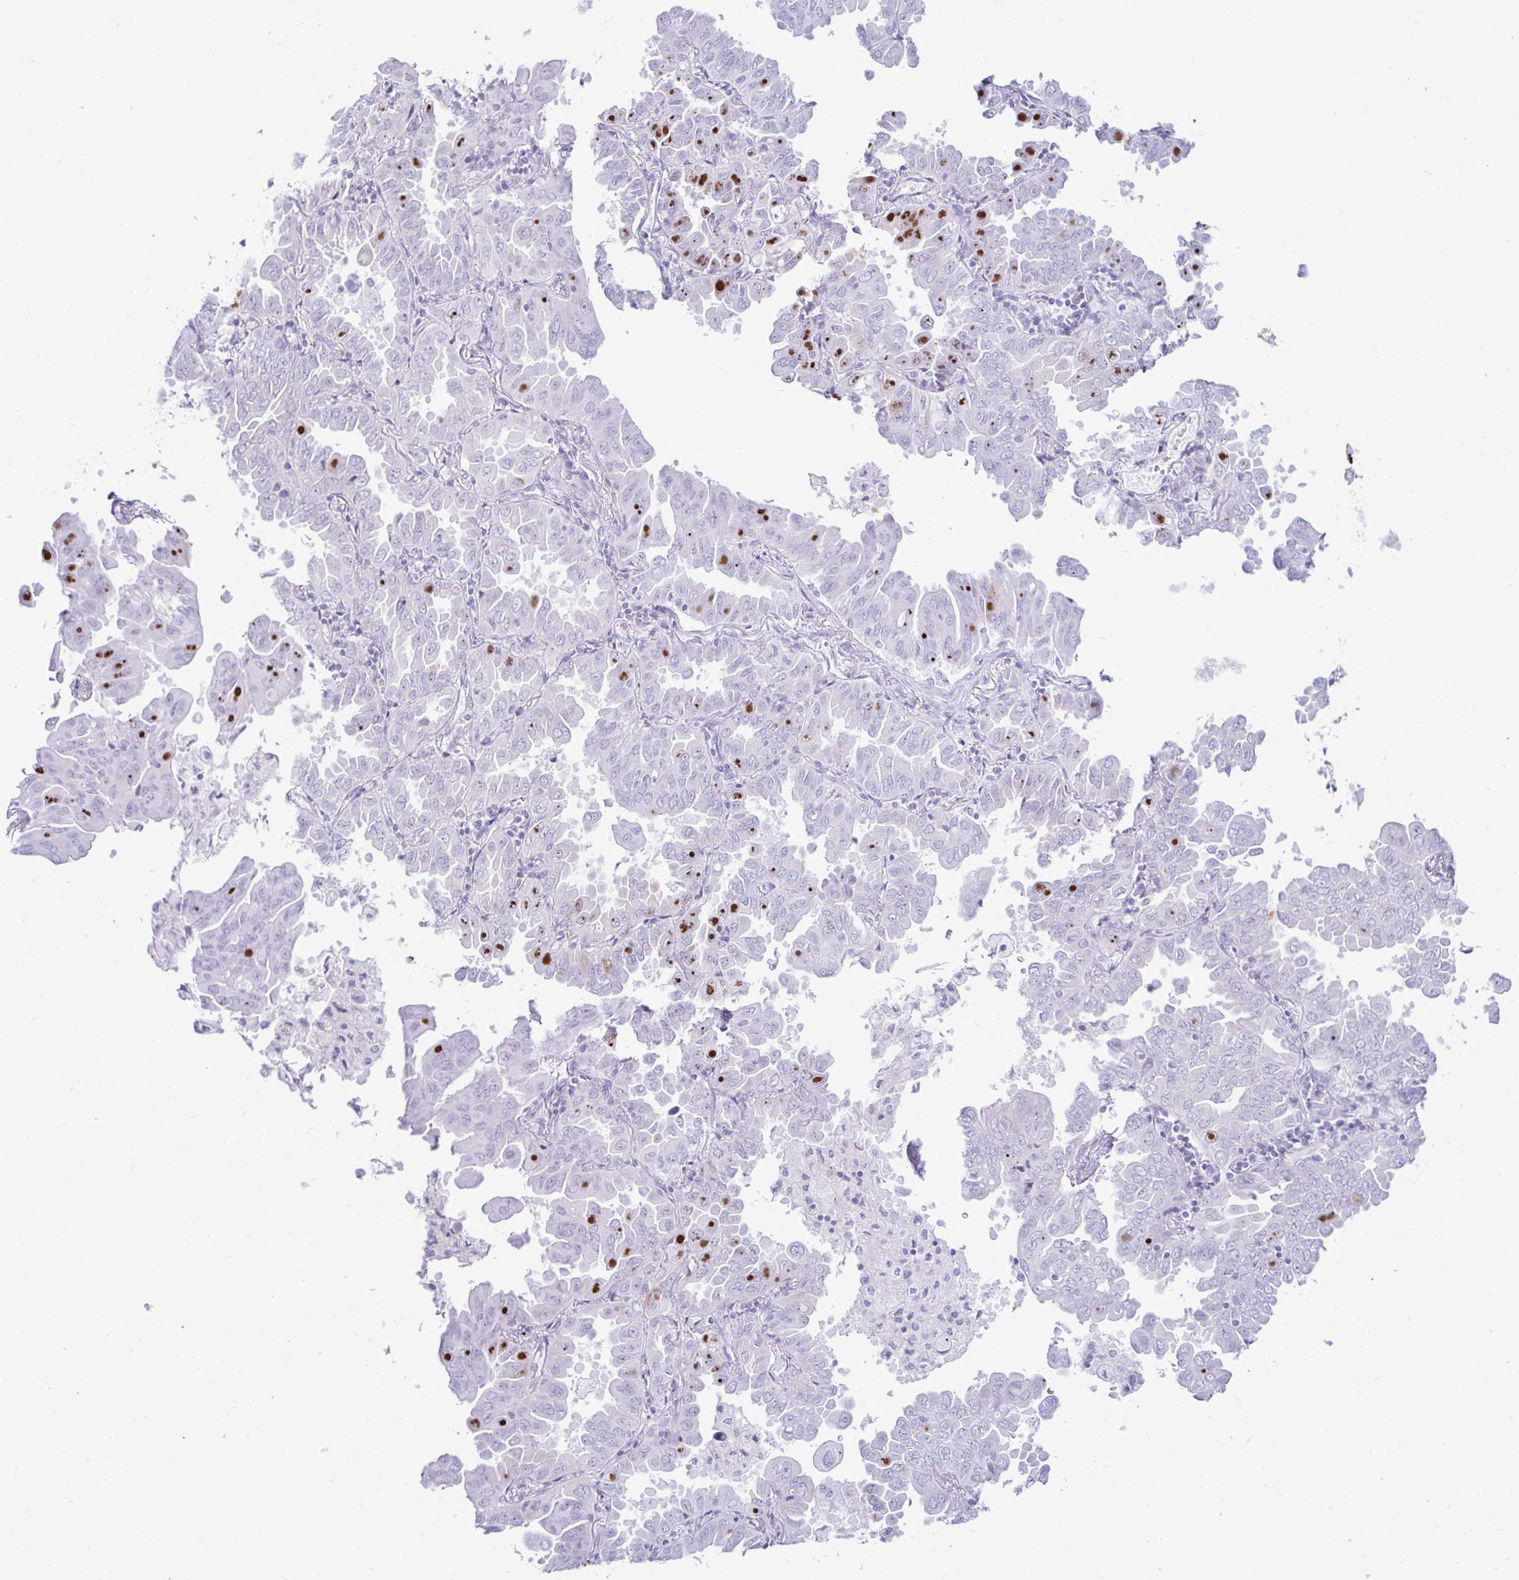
{"staining": {"intensity": "strong", "quantity": "<25%", "location": "cytoplasmic/membranous,nuclear"}, "tissue": "lung cancer", "cell_type": "Tumor cells", "image_type": "cancer", "snomed": [{"axis": "morphology", "description": "Adenocarcinoma, NOS"}, {"axis": "topography", "description": "Lung"}], "caption": "The photomicrograph exhibits staining of adenocarcinoma (lung), revealing strong cytoplasmic/membranous and nuclear protein positivity (brown color) within tumor cells.", "gene": "BEST1", "patient": {"sex": "male", "age": 64}}